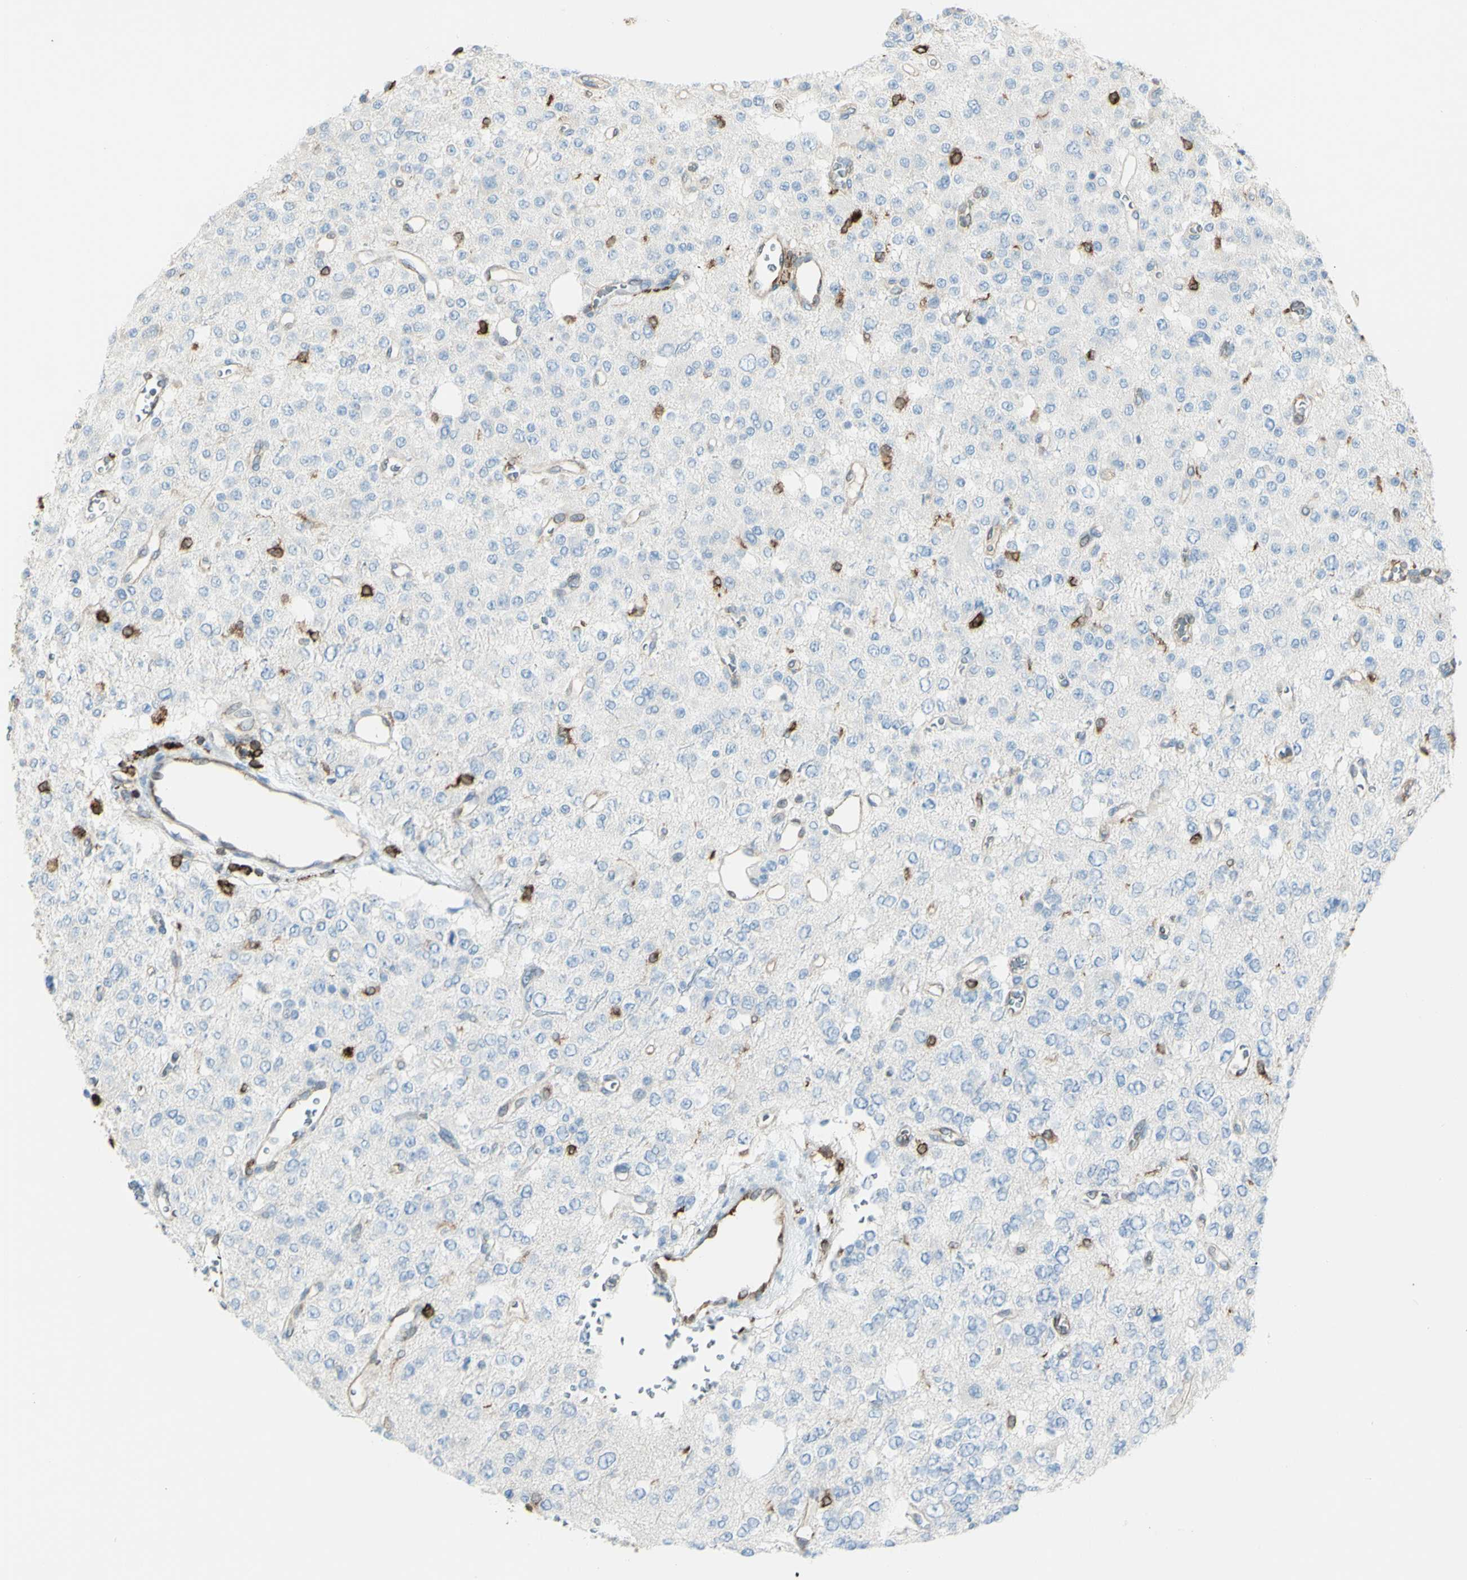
{"staining": {"intensity": "negative", "quantity": "none", "location": "none"}, "tissue": "glioma", "cell_type": "Tumor cells", "image_type": "cancer", "snomed": [{"axis": "morphology", "description": "Glioma, malignant, Low grade"}, {"axis": "topography", "description": "Brain"}], "caption": "Protein analysis of malignant low-grade glioma displays no significant expression in tumor cells.", "gene": "CD74", "patient": {"sex": "male", "age": 38}}